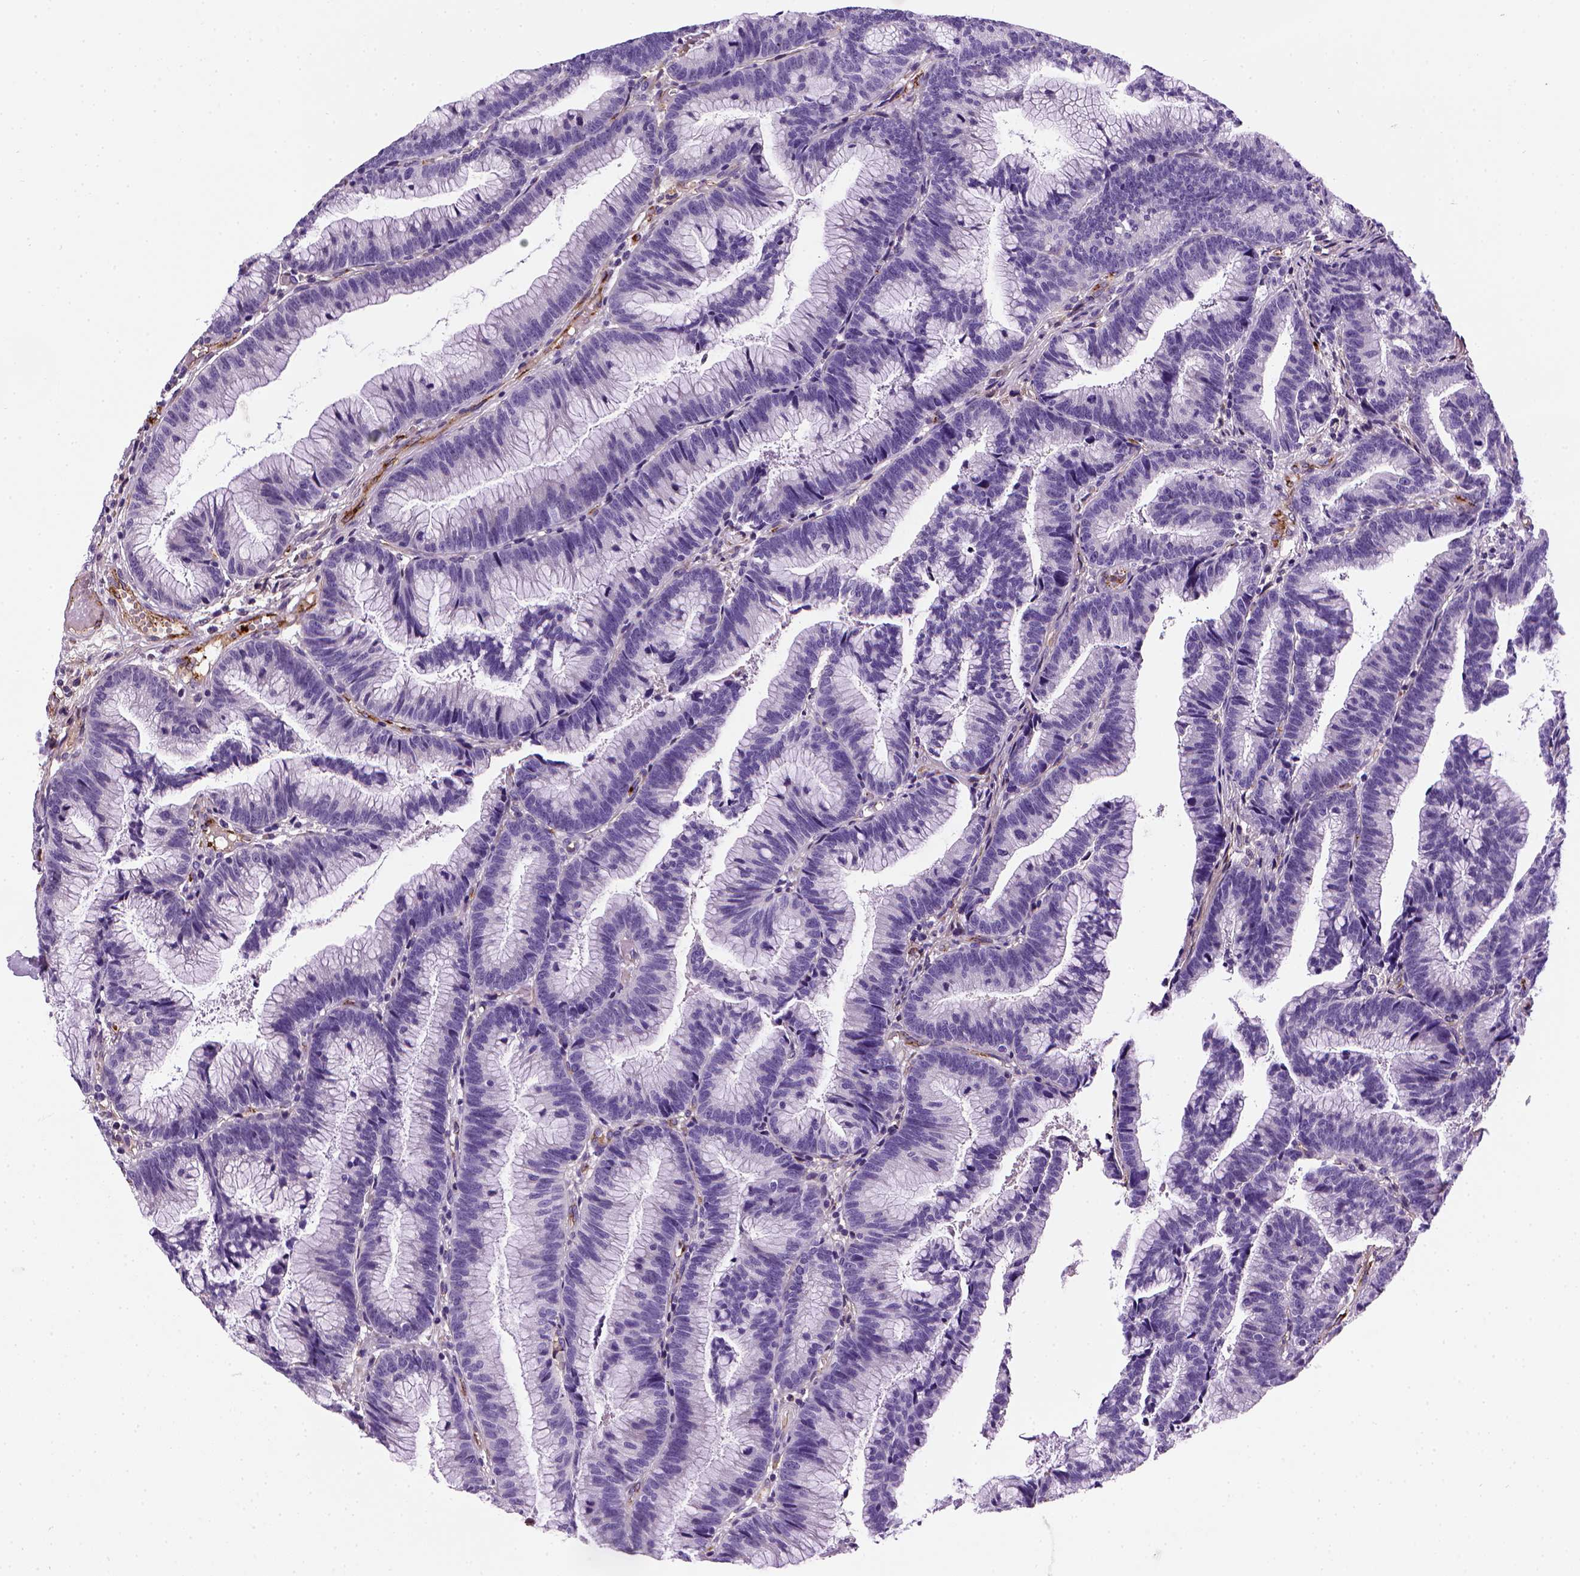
{"staining": {"intensity": "negative", "quantity": "none", "location": "none"}, "tissue": "colorectal cancer", "cell_type": "Tumor cells", "image_type": "cancer", "snomed": [{"axis": "morphology", "description": "Adenocarcinoma, NOS"}, {"axis": "topography", "description": "Colon"}], "caption": "This is an immunohistochemistry (IHC) histopathology image of colorectal adenocarcinoma. There is no positivity in tumor cells.", "gene": "VWF", "patient": {"sex": "female", "age": 78}}